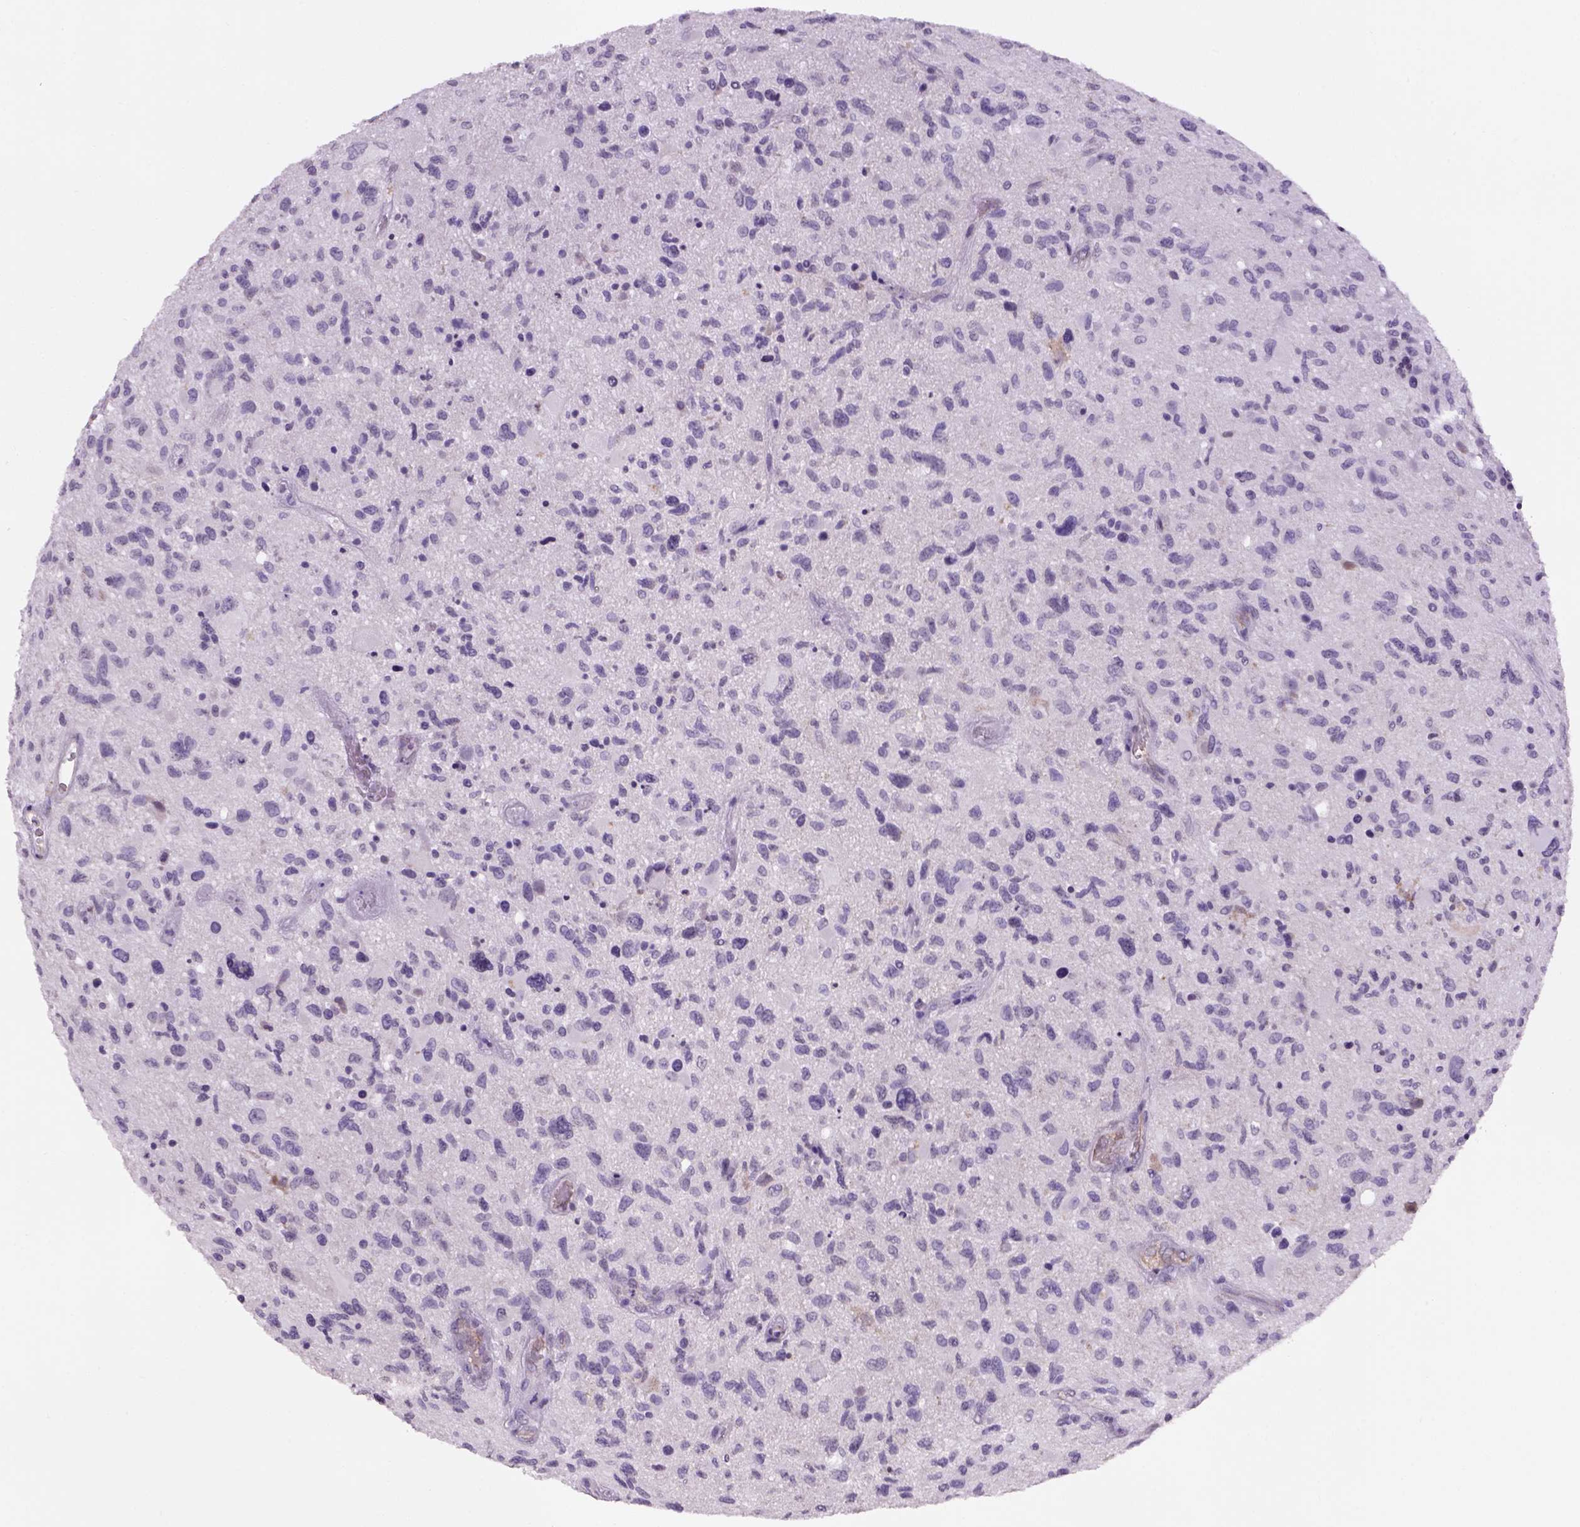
{"staining": {"intensity": "negative", "quantity": "none", "location": "none"}, "tissue": "glioma", "cell_type": "Tumor cells", "image_type": "cancer", "snomed": [{"axis": "morphology", "description": "Glioma, malignant, NOS"}, {"axis": "morphology", "description": "Glioma, malignant, High grade"}, {"axis": "topography", "description": "Brain"}], "caption": "A histopathology image of malignant glioma stained for a protein shows no brown staining in tumor cells.", "gene": "PRRT1", "patient": {"sex": "female", "age": 71}}